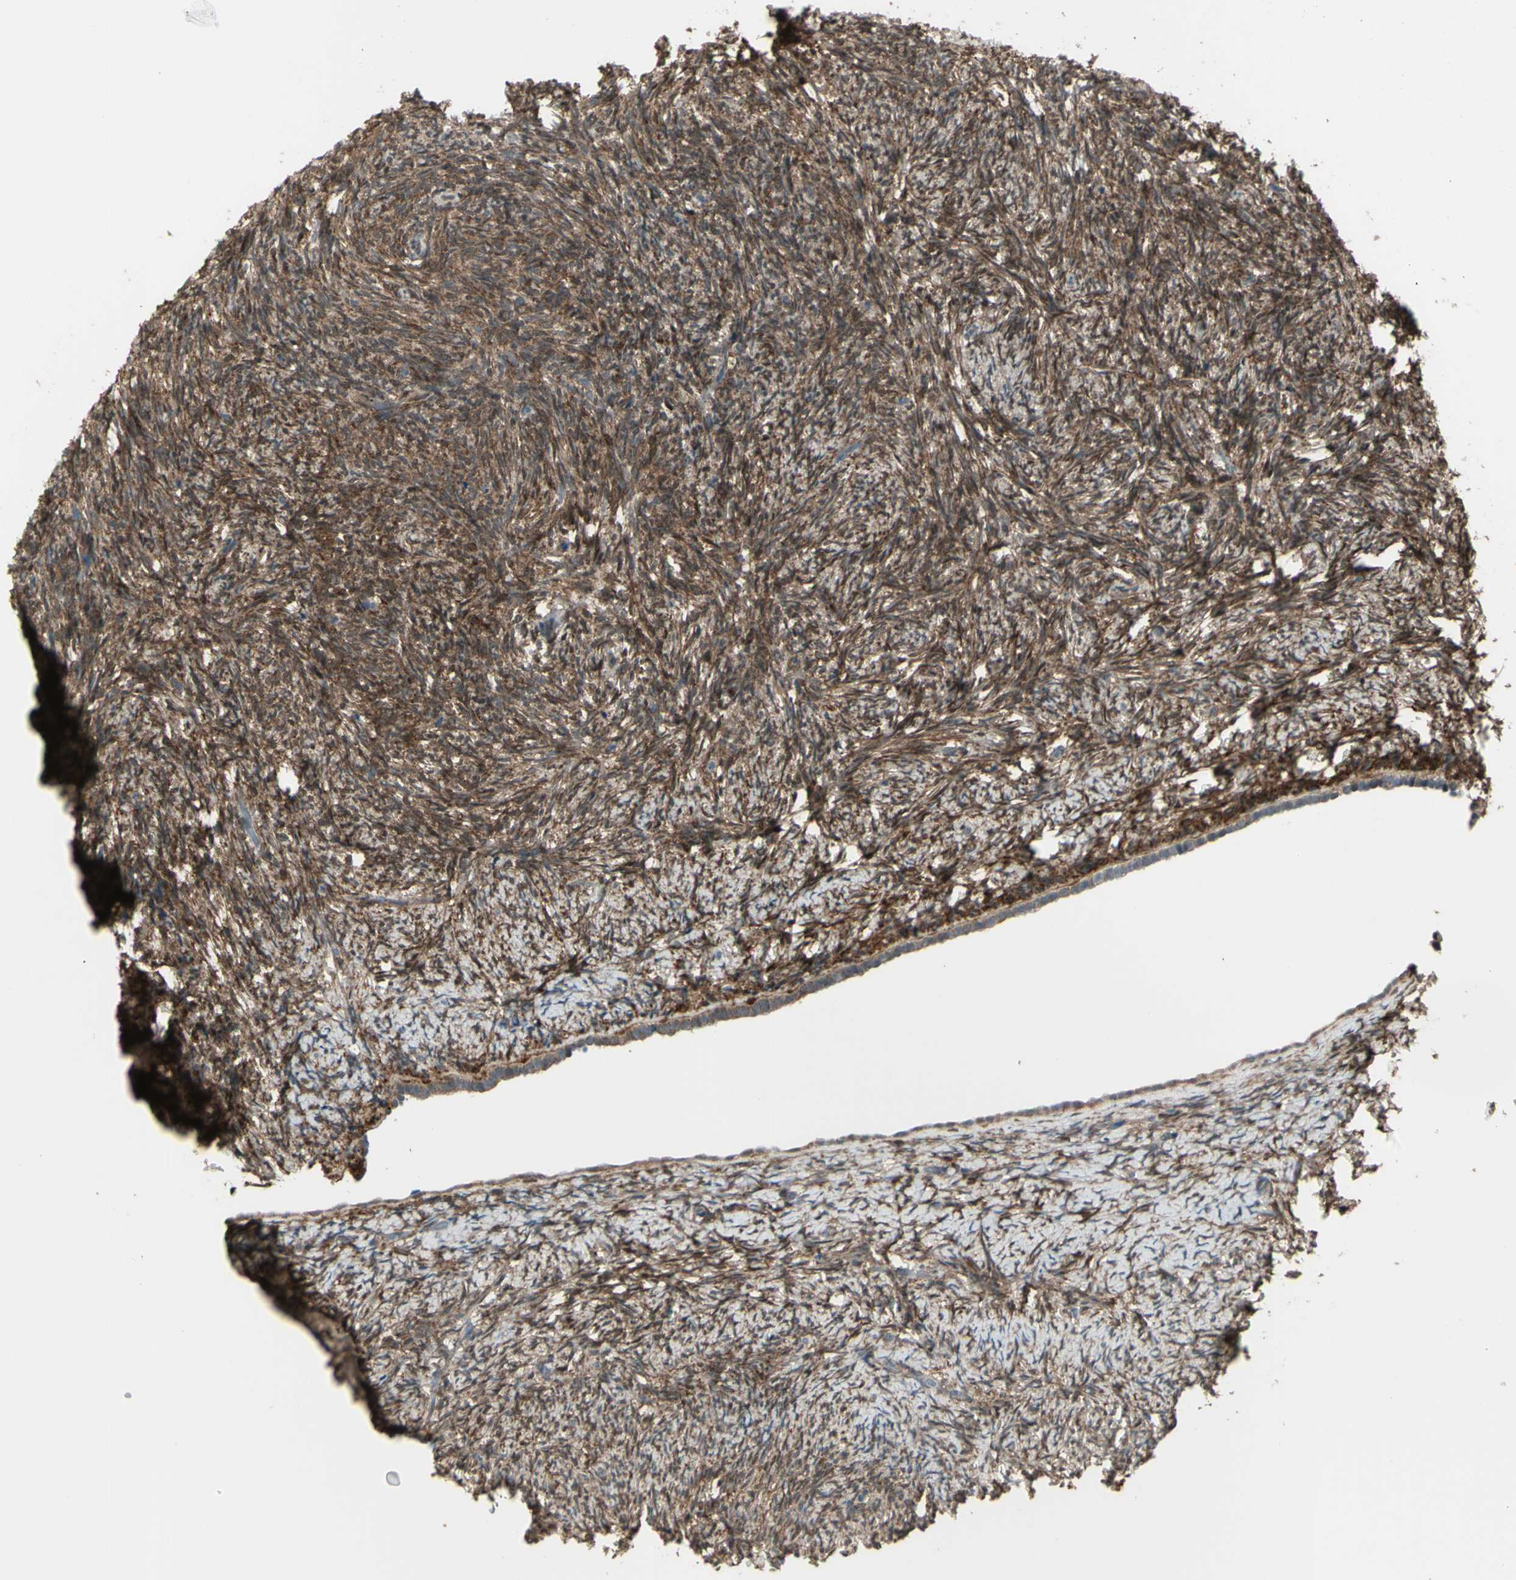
{"staining": {"intensity": "weak", "quantity": "25%-75%", "location": "cytoplasmic/membranous"}, "tissue": "ovary", "cell_type": "Follicle cells", "image_type": "normal", "snomed": [{"axis": "morphology", "description": "Normal tissue, NOS"}, {"axis": "topography", "description": "Ovary"}], "caption": "DAB (3,3'-diaminobenzidine) immunohistochemical staining of unremarkable ovary exhibits weak cytoplasmic/membranous protein staining in approximately 25%-75% of follicle cells.", "gene": "NAXD", "patient": {"sex": "female", "age": 60}}